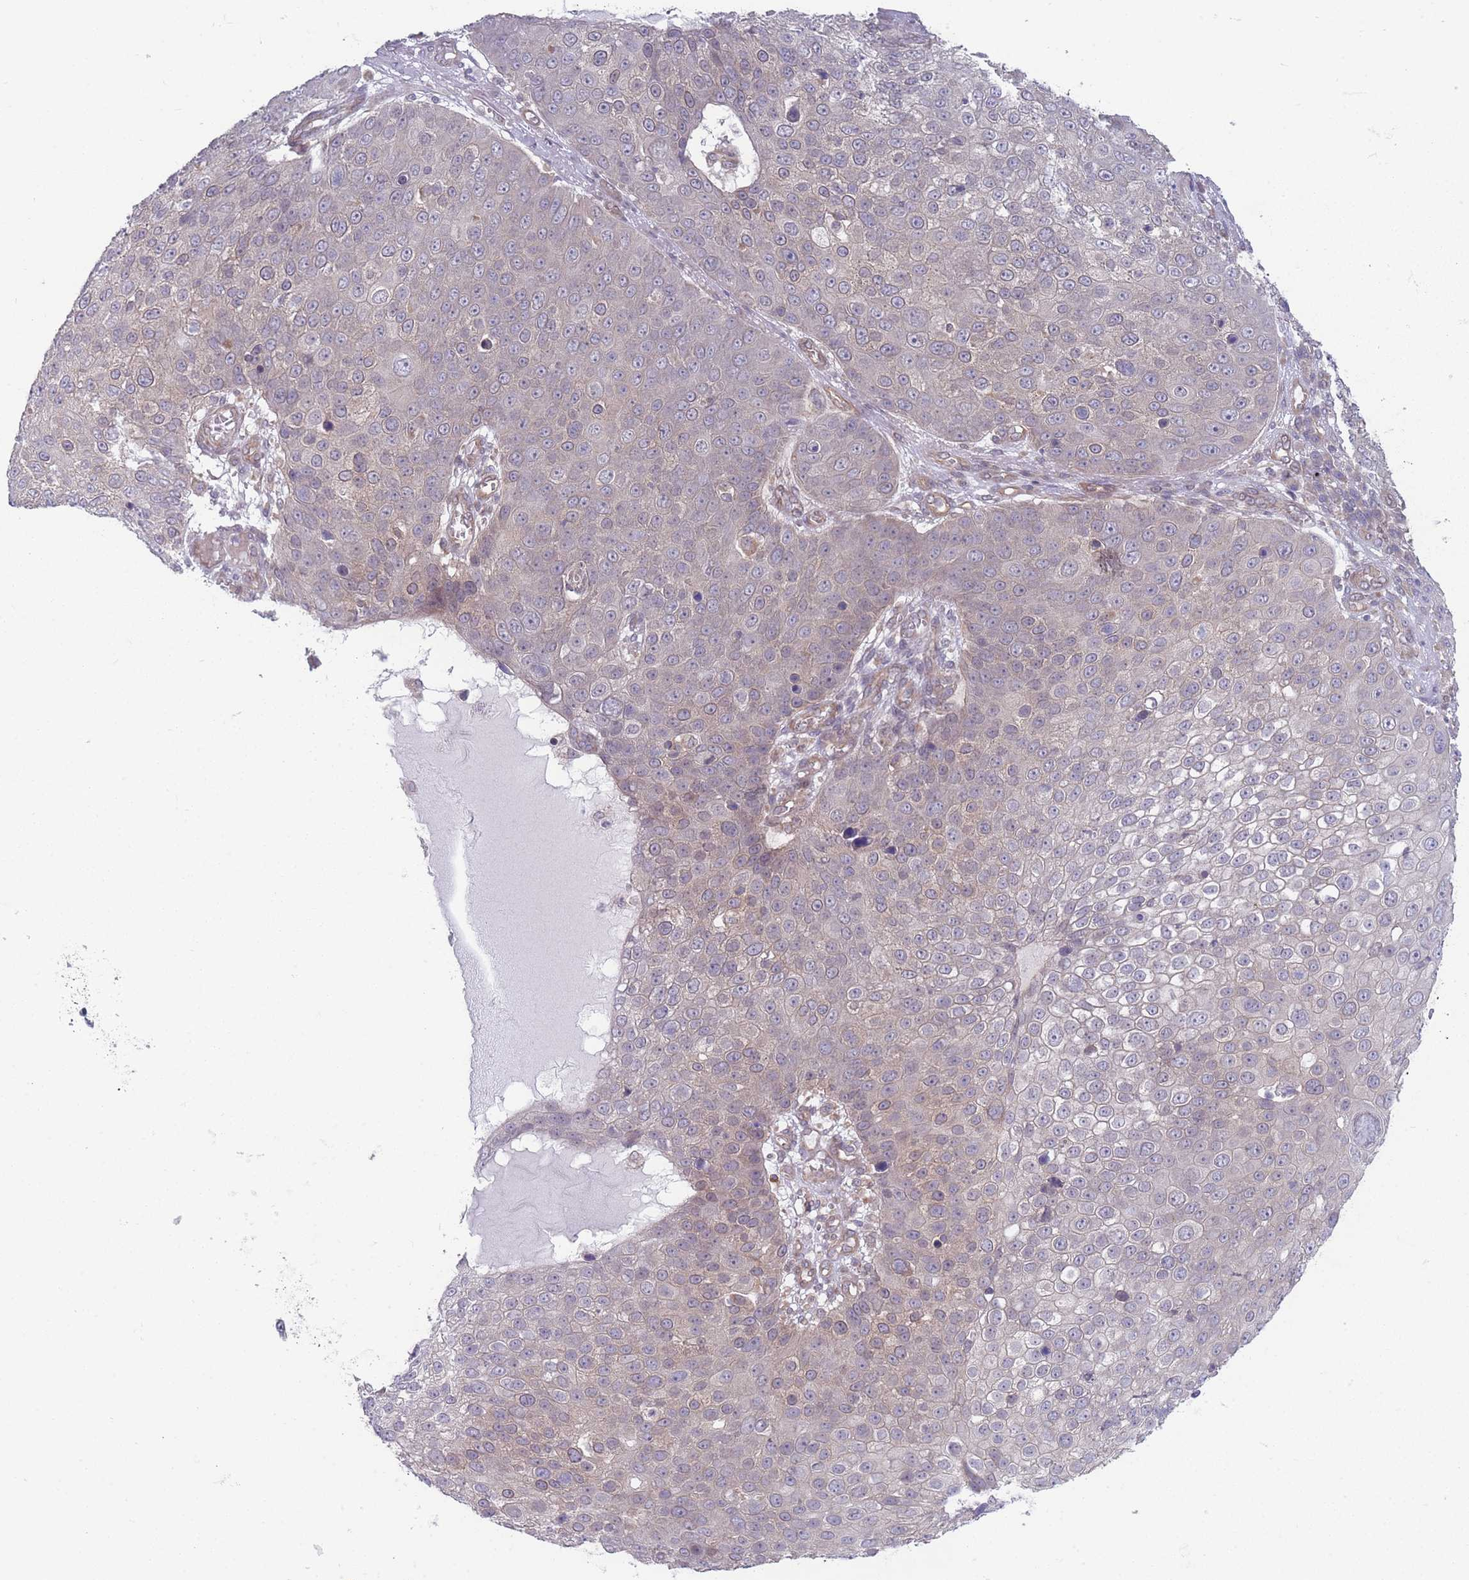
{"staining": {"intensity": "negative", "quantity": "none", "location": "none"}, "tissue": "skin cancer", "cell_type": "Tumor cells", "image_type": "cancer", "snomed": [{"axis": "morphology", "description": "Squamous cell carcinoma, NOS"}, {"axis": "topography", "description": "Skin"}], "caption": "An immunohistochemistry (IHC) photomicrograph of skin cancer (squamous cell carcinoma) is shown. There is no staining in tumor cells of skin cancer (squamous cell carcinoma).", "gene": "VRK2", "patient": {"sex": "male", "age": 71}}